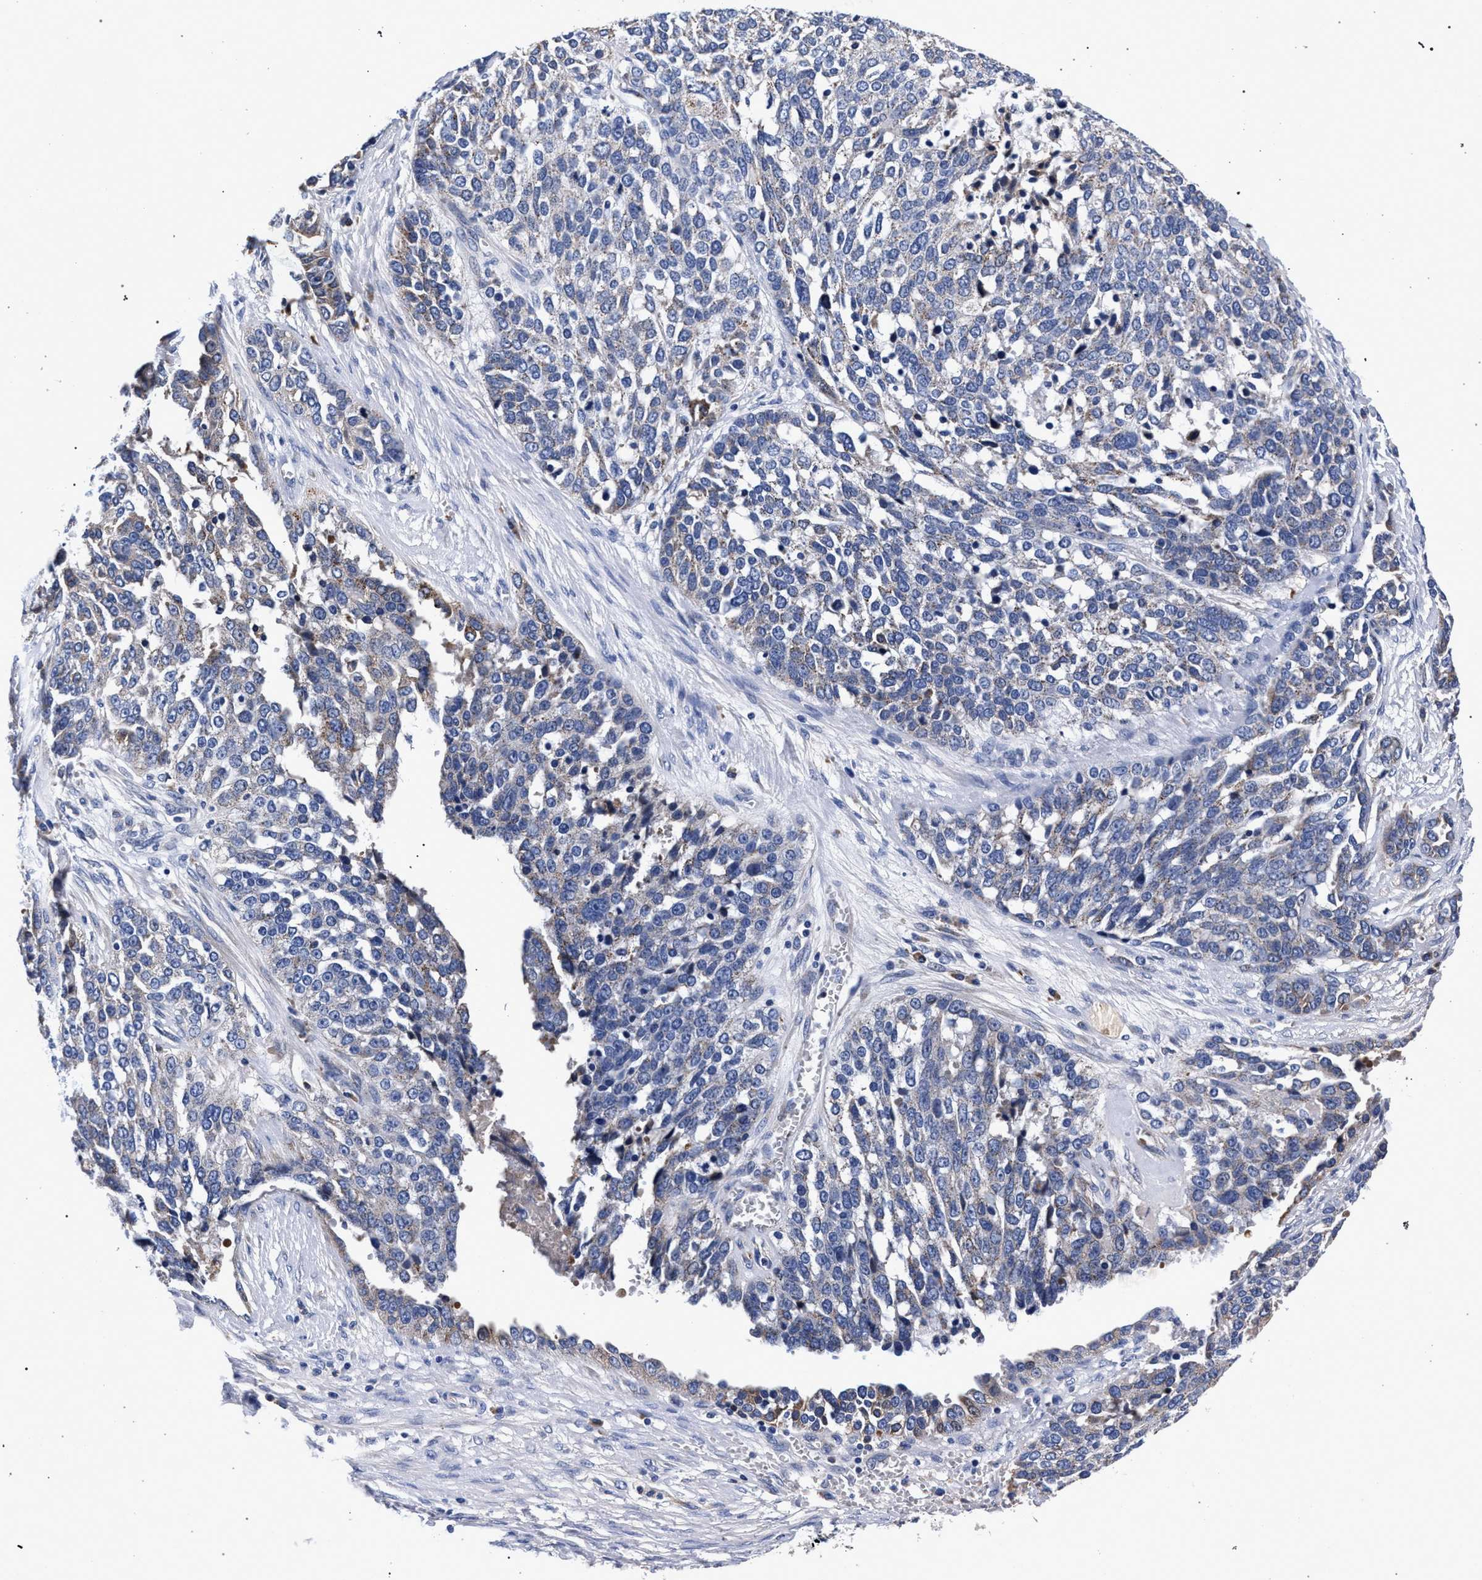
{"staining": {"intensity": "negative", "quantity": "none", "location": "none"}, "tissue": "ovarian cancer", "cell_type": "Tumor cells", "image_type": "cancer", "snomed": [{"axis": "morphology", "description": "Cystadenocarcinoma, serous, NOS"}, {"axis": "topography", "description": "Ovary"}], "caption": "The IHC image has no significant positivity in tumor cells of ovarian cancer (serous cystadenocarcinoma) tissue.", "gene": "ACOX1", "patient": {"sex": "female", "age": 44}}